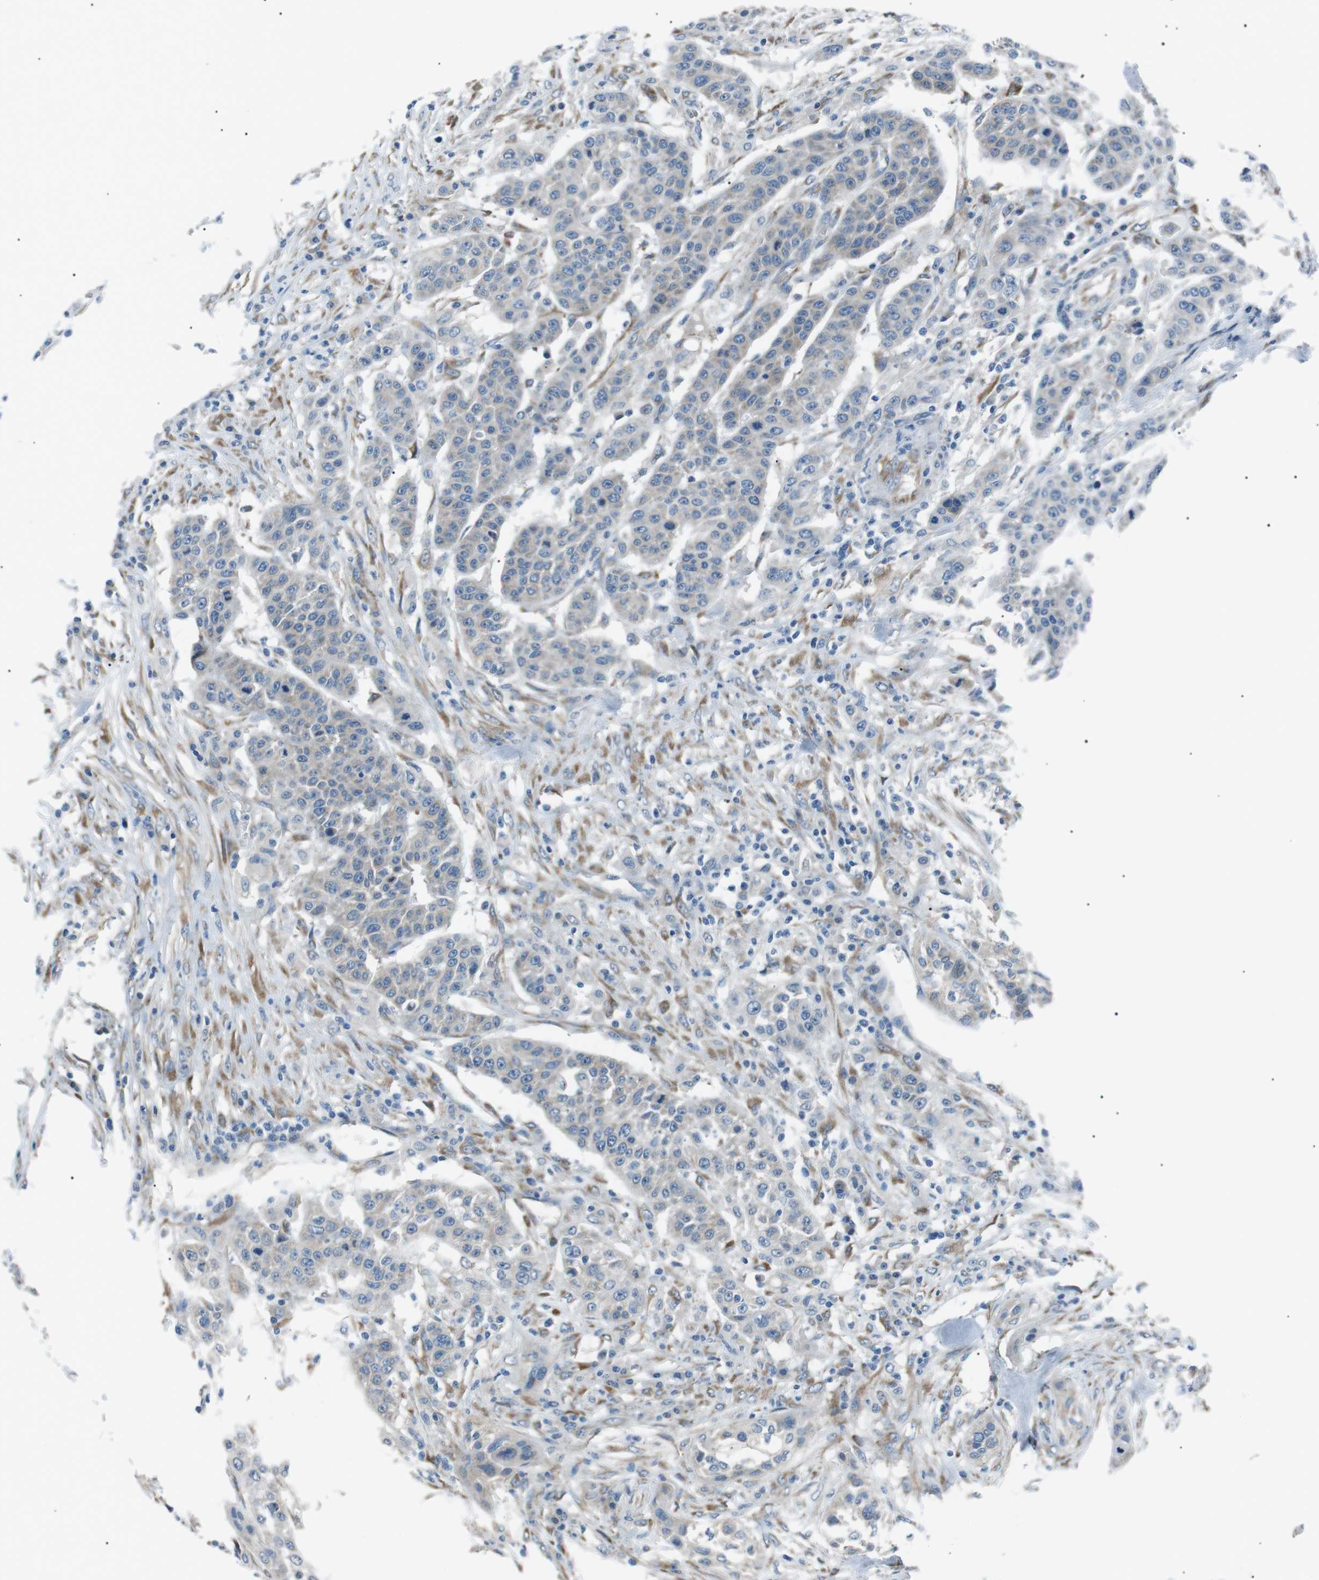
{"staining": {"intensity": "negative", "quantity": "none", "location": "none"}, "tissue": "urothelial cancer", "cell_type": "Tumor cells", "image_type": "cancer", "snomed": [{"axis": "morphology", "description": "Urothelial carcinoma, High grade"}, {"axis": "topography", "description": "Urinary bladder"}], "caption": "A high-resolution micrograph shows immunohistochemistry staining of urothelial cancer, which displays no significant positivity in tumor cells.", "gene": "MTARC2", "patient": {"sex": "male", "age": 74}}